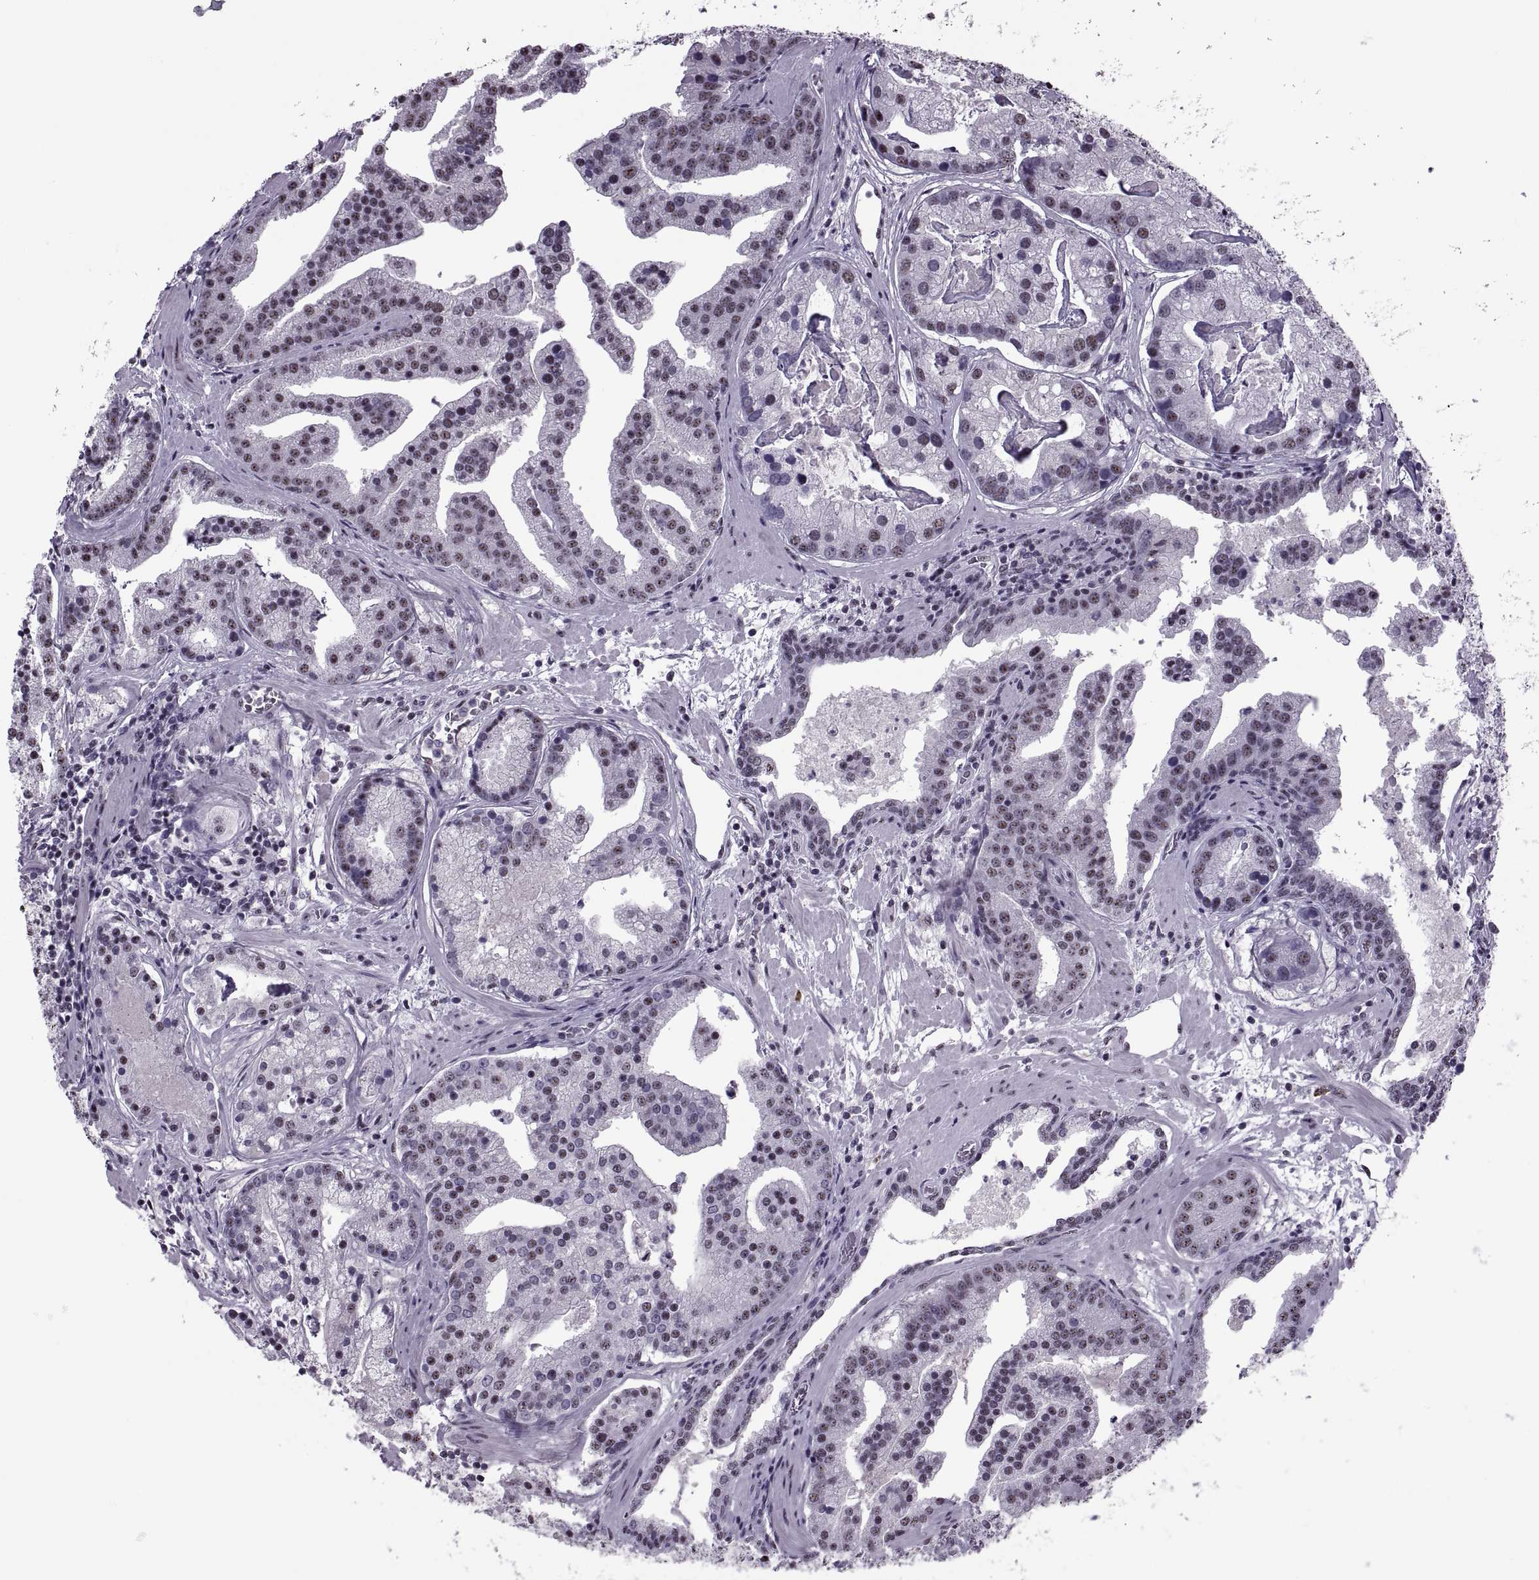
{"staining": {"intensity": "weak", "quantity": "25%-75%", "location": "nuclear"}, "tissue": "prostate cancer", "cell_type": "Tumor cells", "image_type": "cancer", "snomed": [{"axis": "morphology", "description": "Adenocarcinoma, NOS"}, {"axis": "topography", "description": "Prostate and seminal vesicle, NOS"}, {"axis": "topography", "description": "Prostate"}], "caption": "Prostate cancer (adenocarcinoma) stained with DAB IHC exhibits low levels of weak nuclear expression in about 25%-75% of tumor cells. The staining was performed using DAB (3,3'-diaminobenzidine), with brown indicating positive protein expression. Nuclei are stained blue with hematoxylin.", "gene": "MAGEA4", "patient": {"sex": "male", "age": 44}}